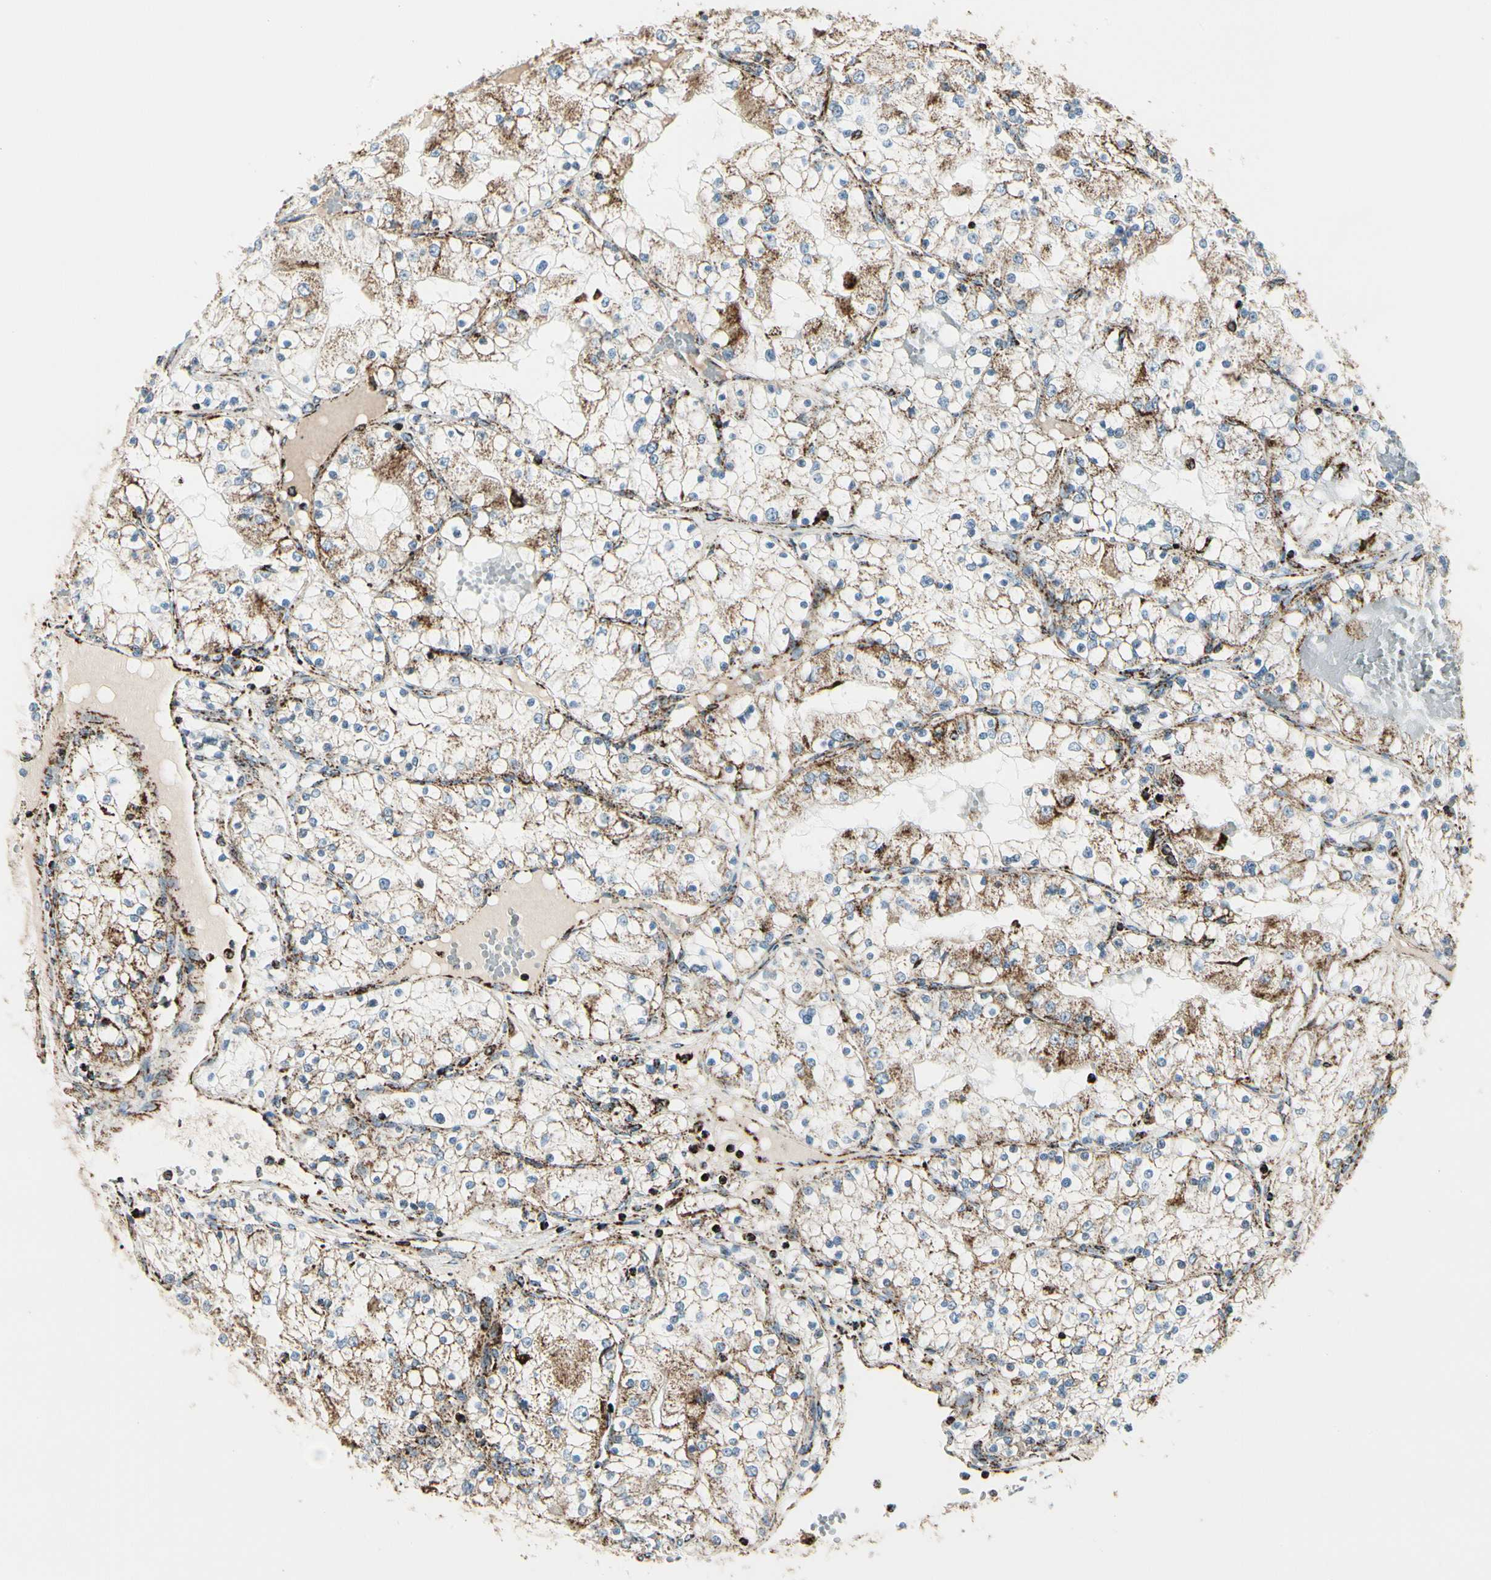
{"staining": {"intensity": "moderate", "quantity": "<25%", "location": "cytoplasmic/membranous"}, "tissue": "renal cancer", "cell_type": "Tumor cells", "image_type": "cancer", "snomed": [{"axis": "morphology", "description": "Adenocarcinoma, NOS"}, {"axis": "topography", "description": "Kidney"}], "caption": "Renal adenocarcinoma stained for a protein shows moderate cytoplasmic/membranous positivity in tumor cells. Immunohistochemistry stains the protein in brown and the nuclei are stained blue.", "gene": "ME2", "patient": {"sex": "male", "age": 68}}